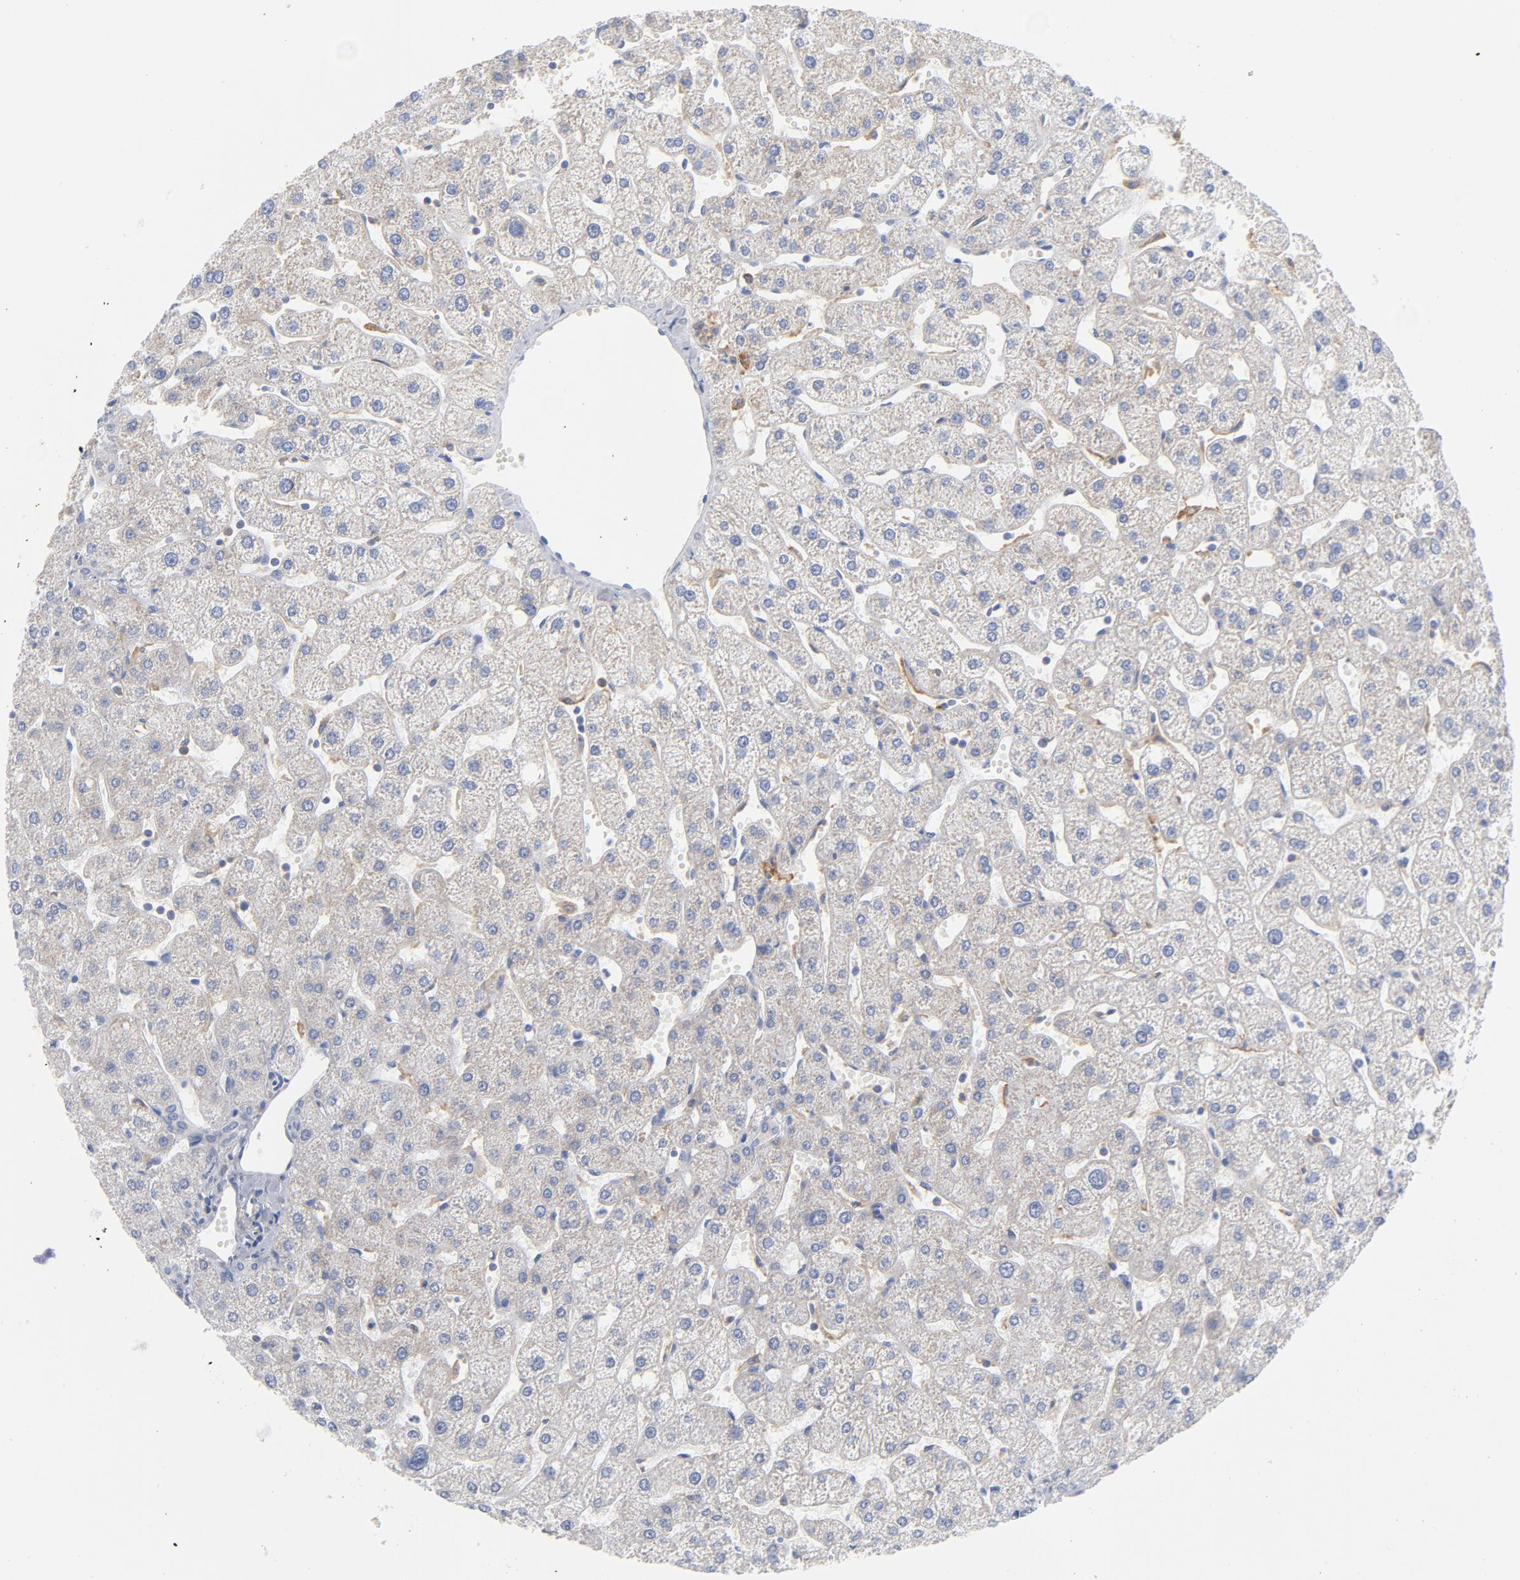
{"staining": {"intensity": "weak", "quantity": "<25%", "location": "cytoplasmic/membranous"}, "tissue": "liver", "cell_type": "Hepatocytes", "image_type": "normal", "snomed": [{"axis": "morphology", "description": "Normal tissue, NOS"}, {"axis": "topography", "description": "Liver"}], "caption": "DAB (3,3'-diaminobenzidine) immunohistochemical staining of benign liver demonstrates no significant expression in hepatocytes.", "gene": "CD86", "patient": {"sex": "male", "age": 67}}